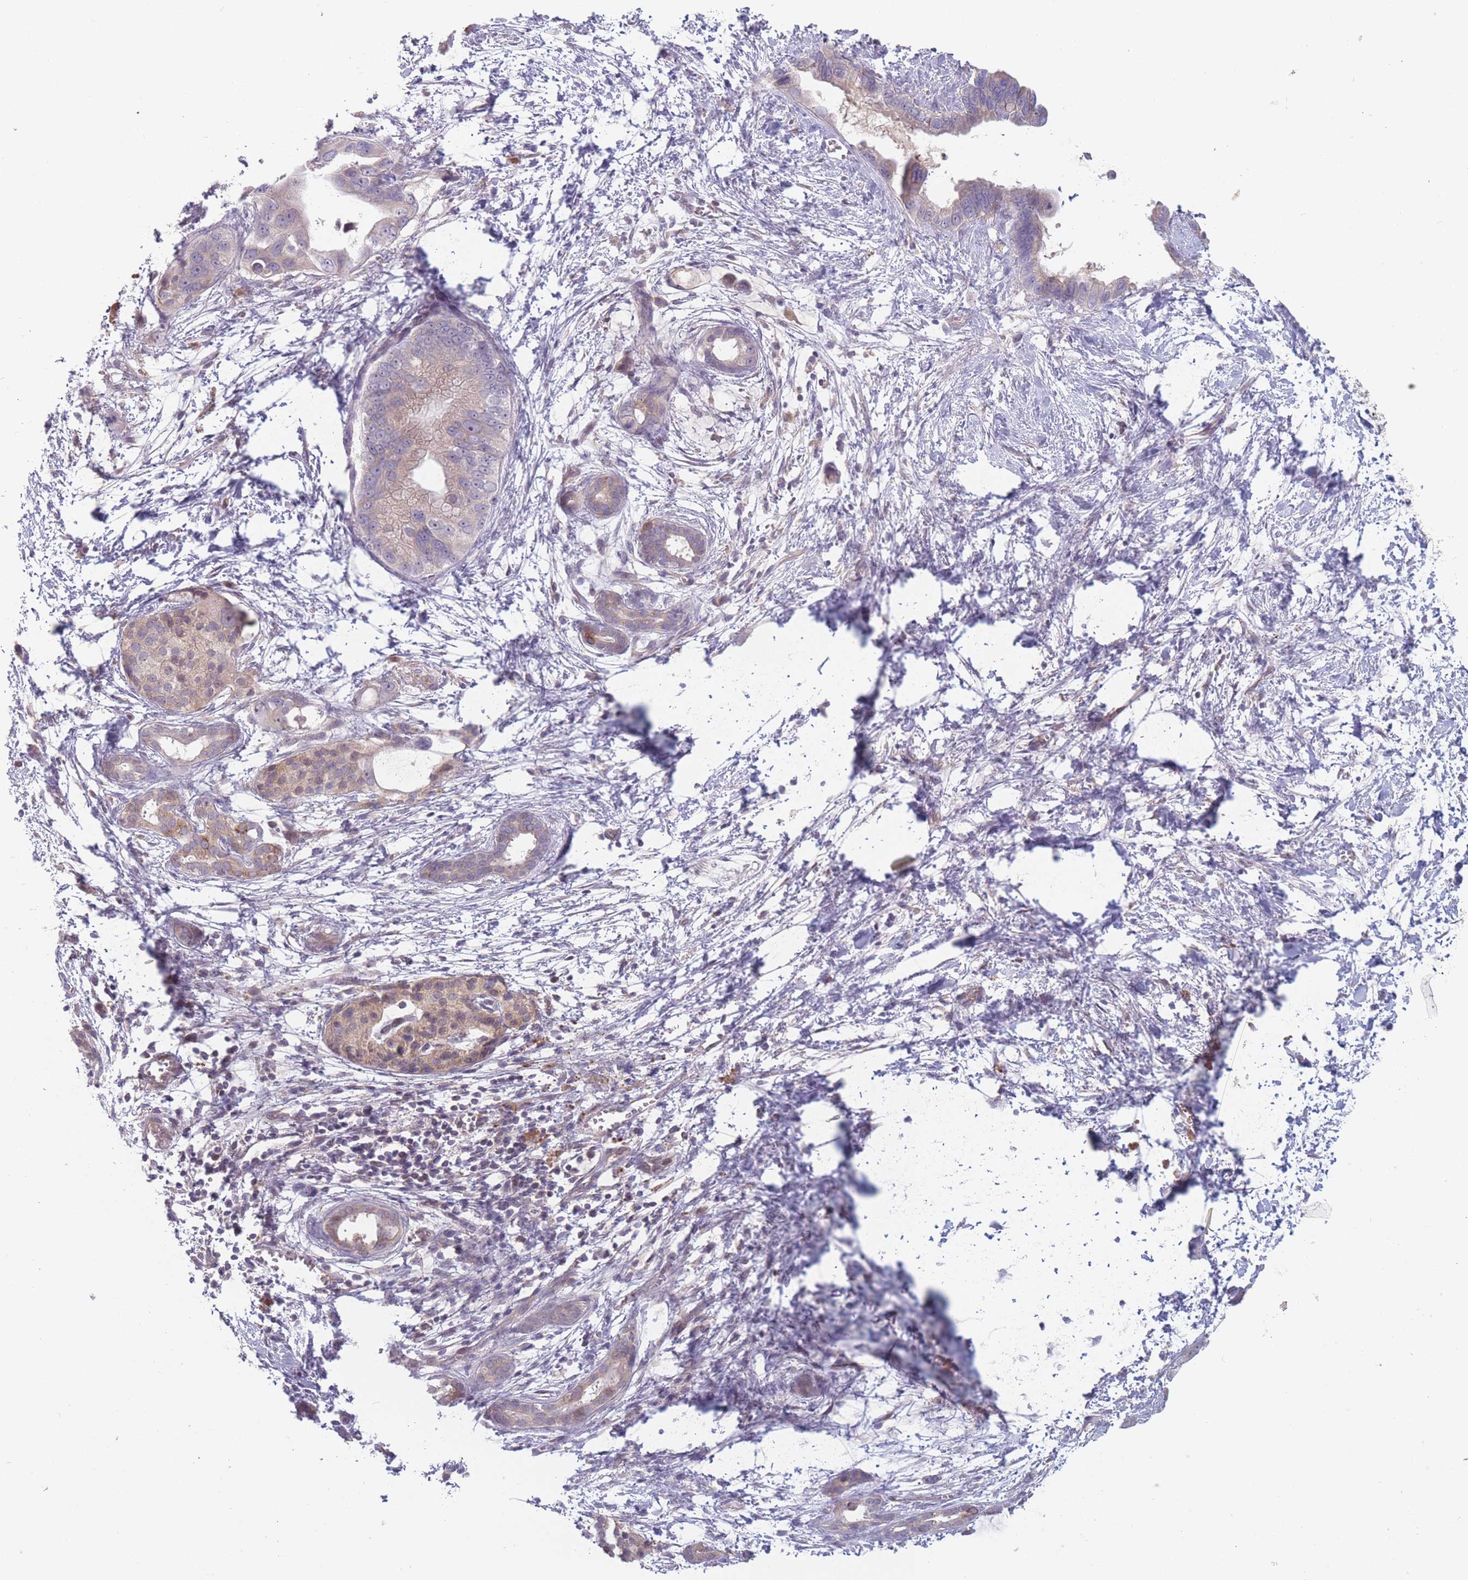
{"staining": {"intensity": "negative", "quantity": "none", "location": "none"}, "tissue": "pancreatic cancer", "cell_type": "Tumor cells", "image_type": "cancer", "snomed": [{"axis": "morphology", "description": "Adenocarcinoma, NOS"}, {"axis": "topography", "description": "Pancreas"}], "caption": "IHC image of neoplastic tissue: human pancreatic cancer stained with DAB shows no significant protein staining in tumor cells.", "gene": "ATP5MG", "patient": {"sex": "male", "age": 61}}